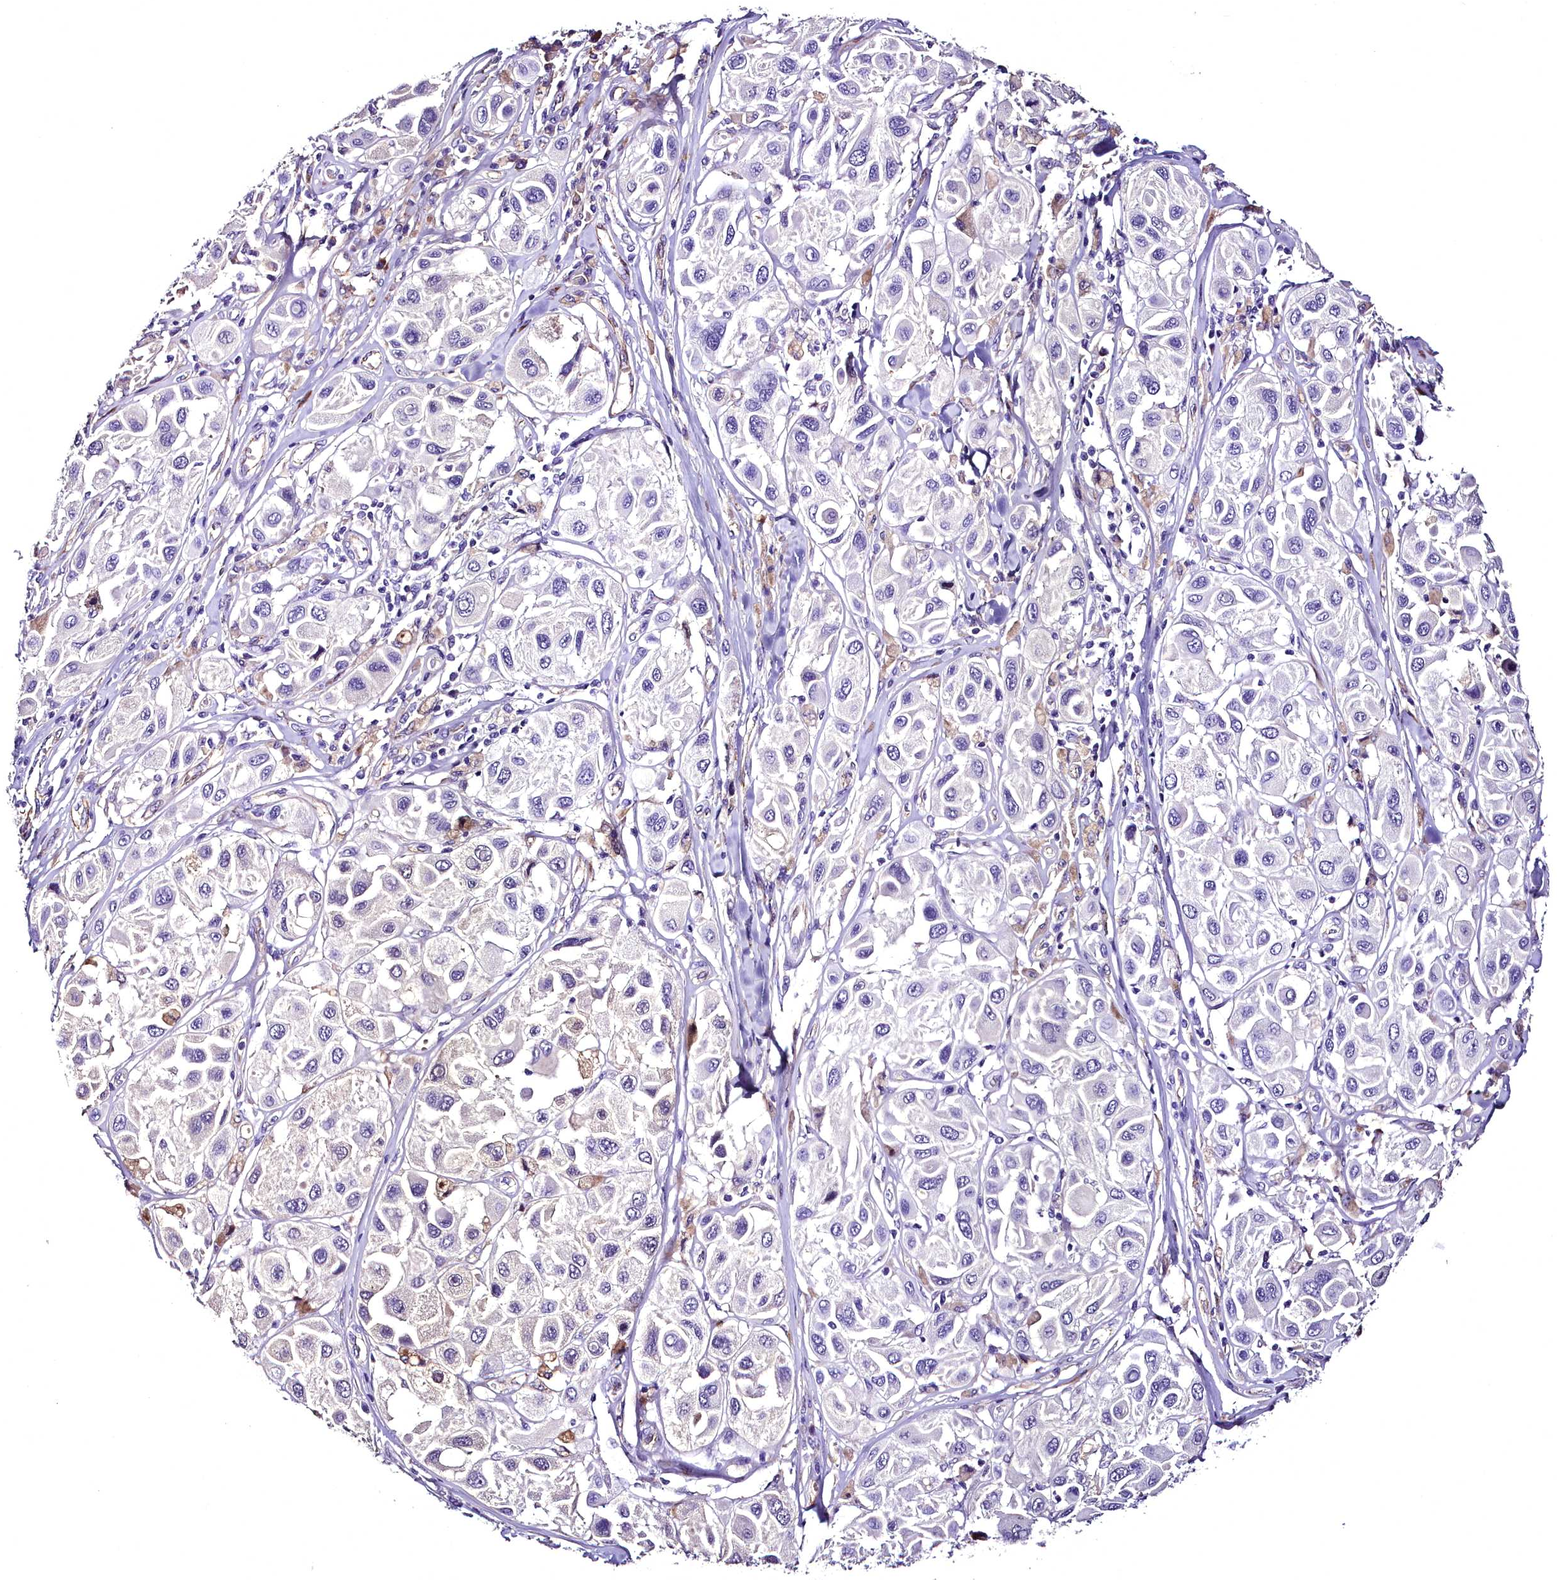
{"staining": {"intensity": "negative", "quantity": "none", "location": "none"}, "tissue": "melanoma", "cell_type": "Tumor cells", "image_type": "cancer", "snomed": [{"axis": "morphology", "description": "Malignant melanoma, Metastatic site"}, {"axis": "topography", "description": "Skin"}], "caption": "Melanoma was stained to show a protein in brown. There is no significant positivity in tumor cells.", "gene": "MS4A18", "patient": {"sex": "male", "age": 41}}